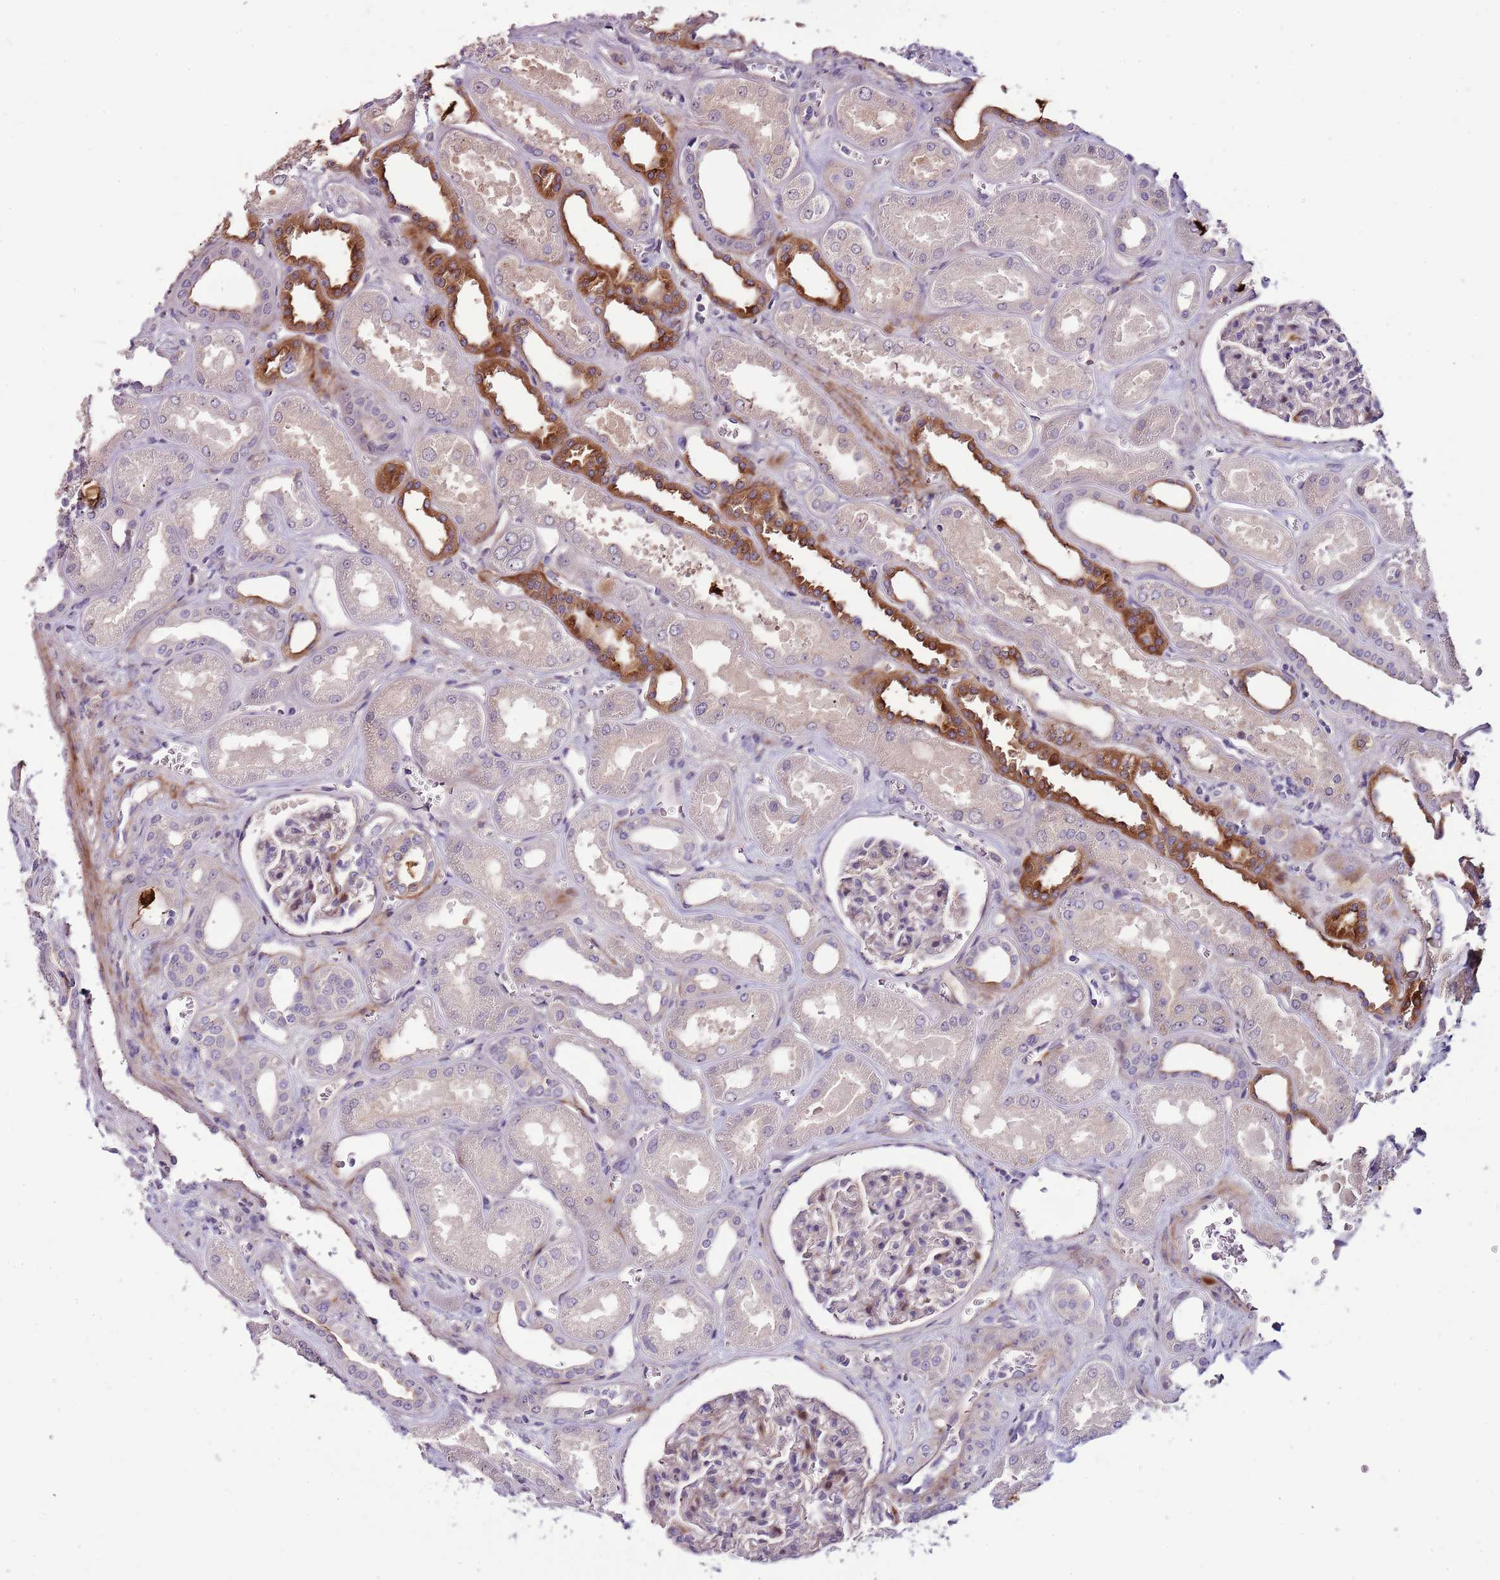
{"staining": {"intensity": "negative", "quantity": "none", "location": "none"}, "tissue": "kidney", "cell_type": "Cells in glomeruli", "image_type": "normal", "snomed": [{"axis": "morphology", "description": "Normal tissue, NOS"}, {"axis": "morphology", "description": "Adenocarcinoma, NOS"}, {"axis": "topography", "description": "Kidney"}], "caption": "Photomicrograph shows no protein expression in cells in glomeruli of normal kidney.", "gene": "NKX2", "patient": {"sex": "female", "age": 68}}